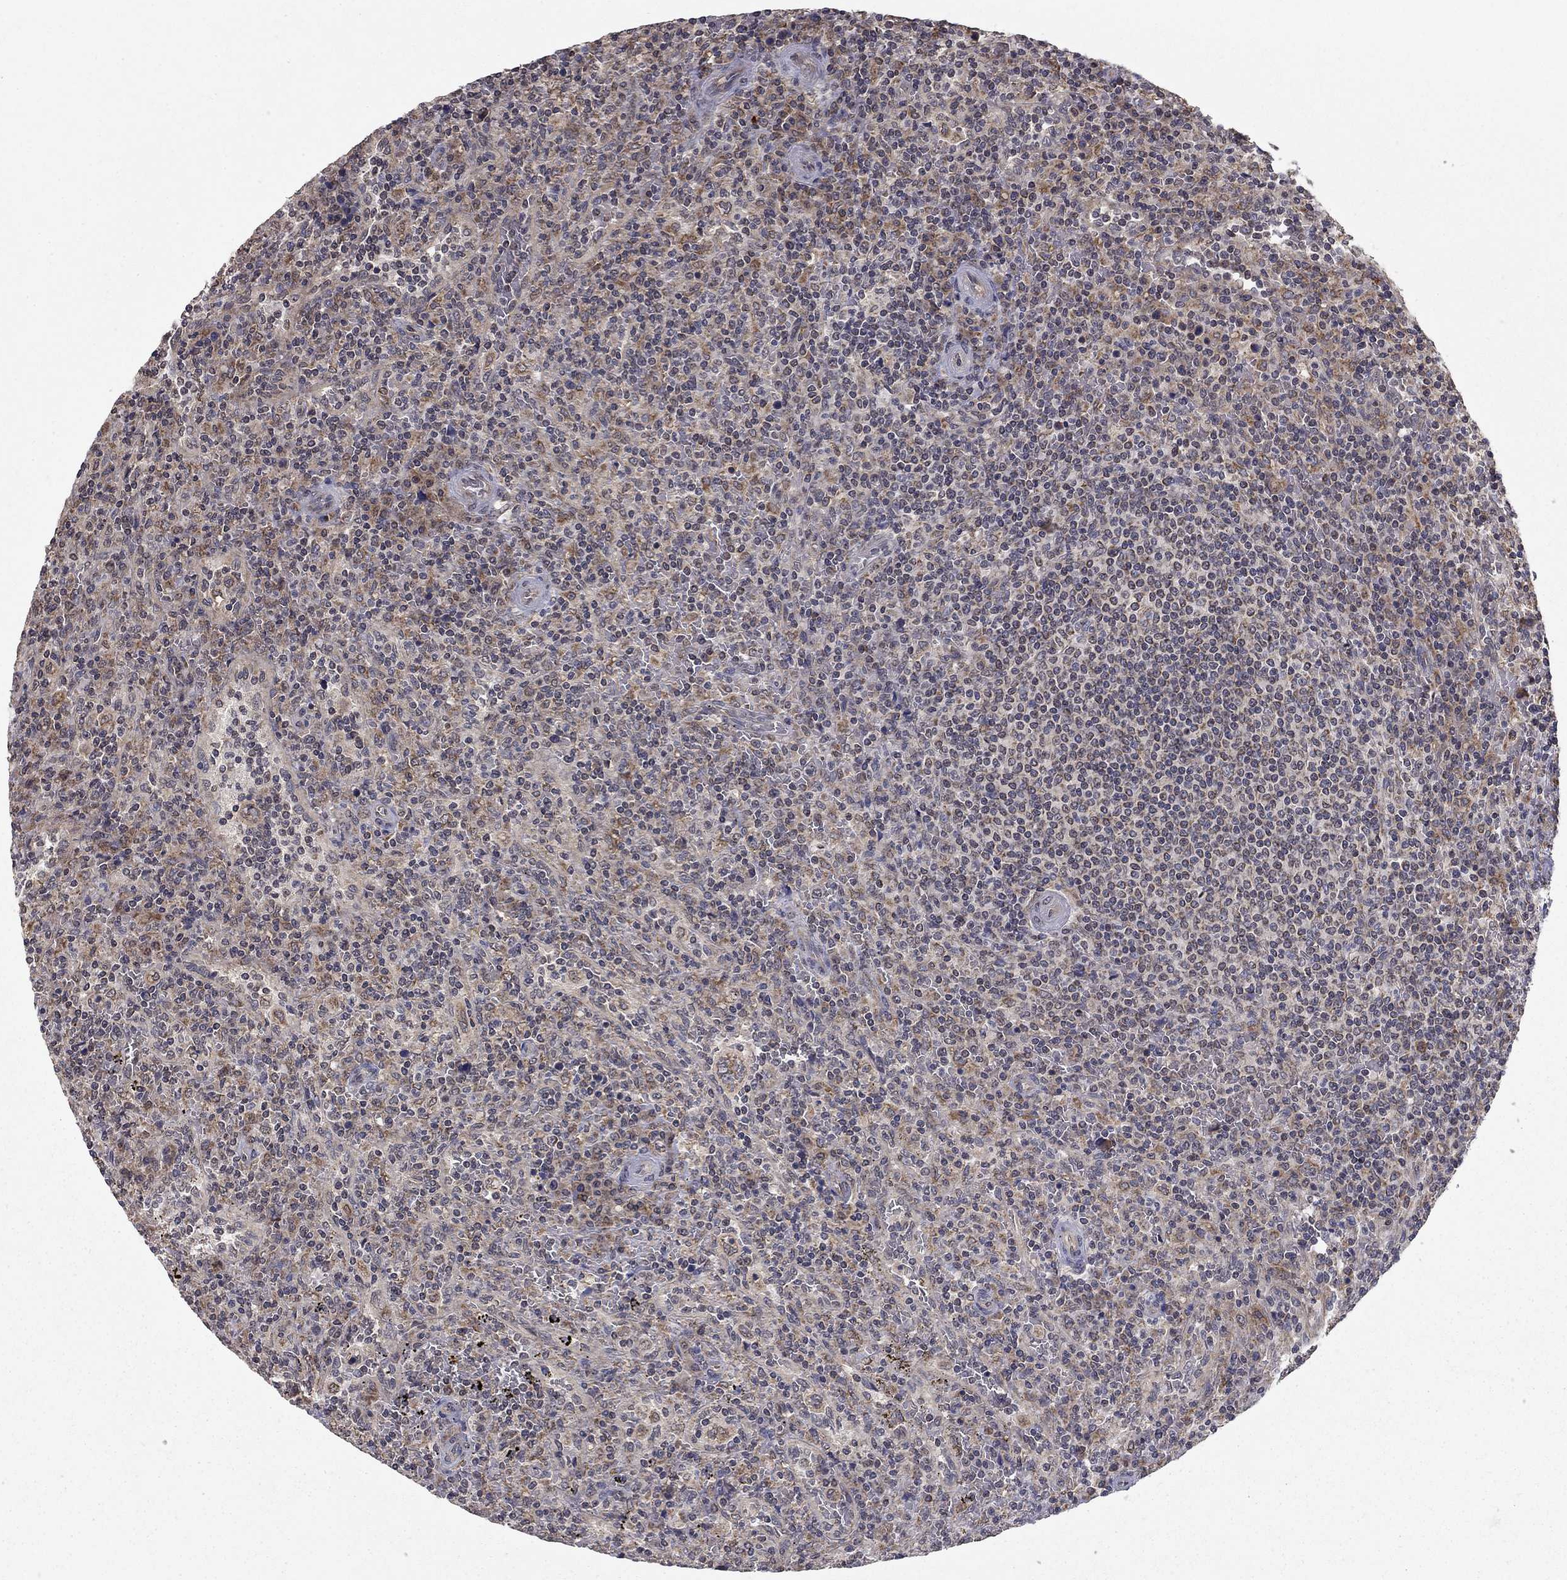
{"staining": {"intensity": "negative", "quantity": "none", "location": "none"}, "tissue": "lymphoma", "cell_type": "Tumor cells", "image_type": "cancer", "snomed": [{"axis": "morphology", "description": "Malignant lymphoma, non-Hodgkin's type, Low grade"}, {"axis": "topography", "description": "Spleen"}], "caption": "There is no significant staining in tumor cells of low-grade malignant lymphoma, non-Hodgkin's type. (DAB IHC, high magnification).", "gene": "SLC2A13", "patient": {"sex": "male", "age": 62}}